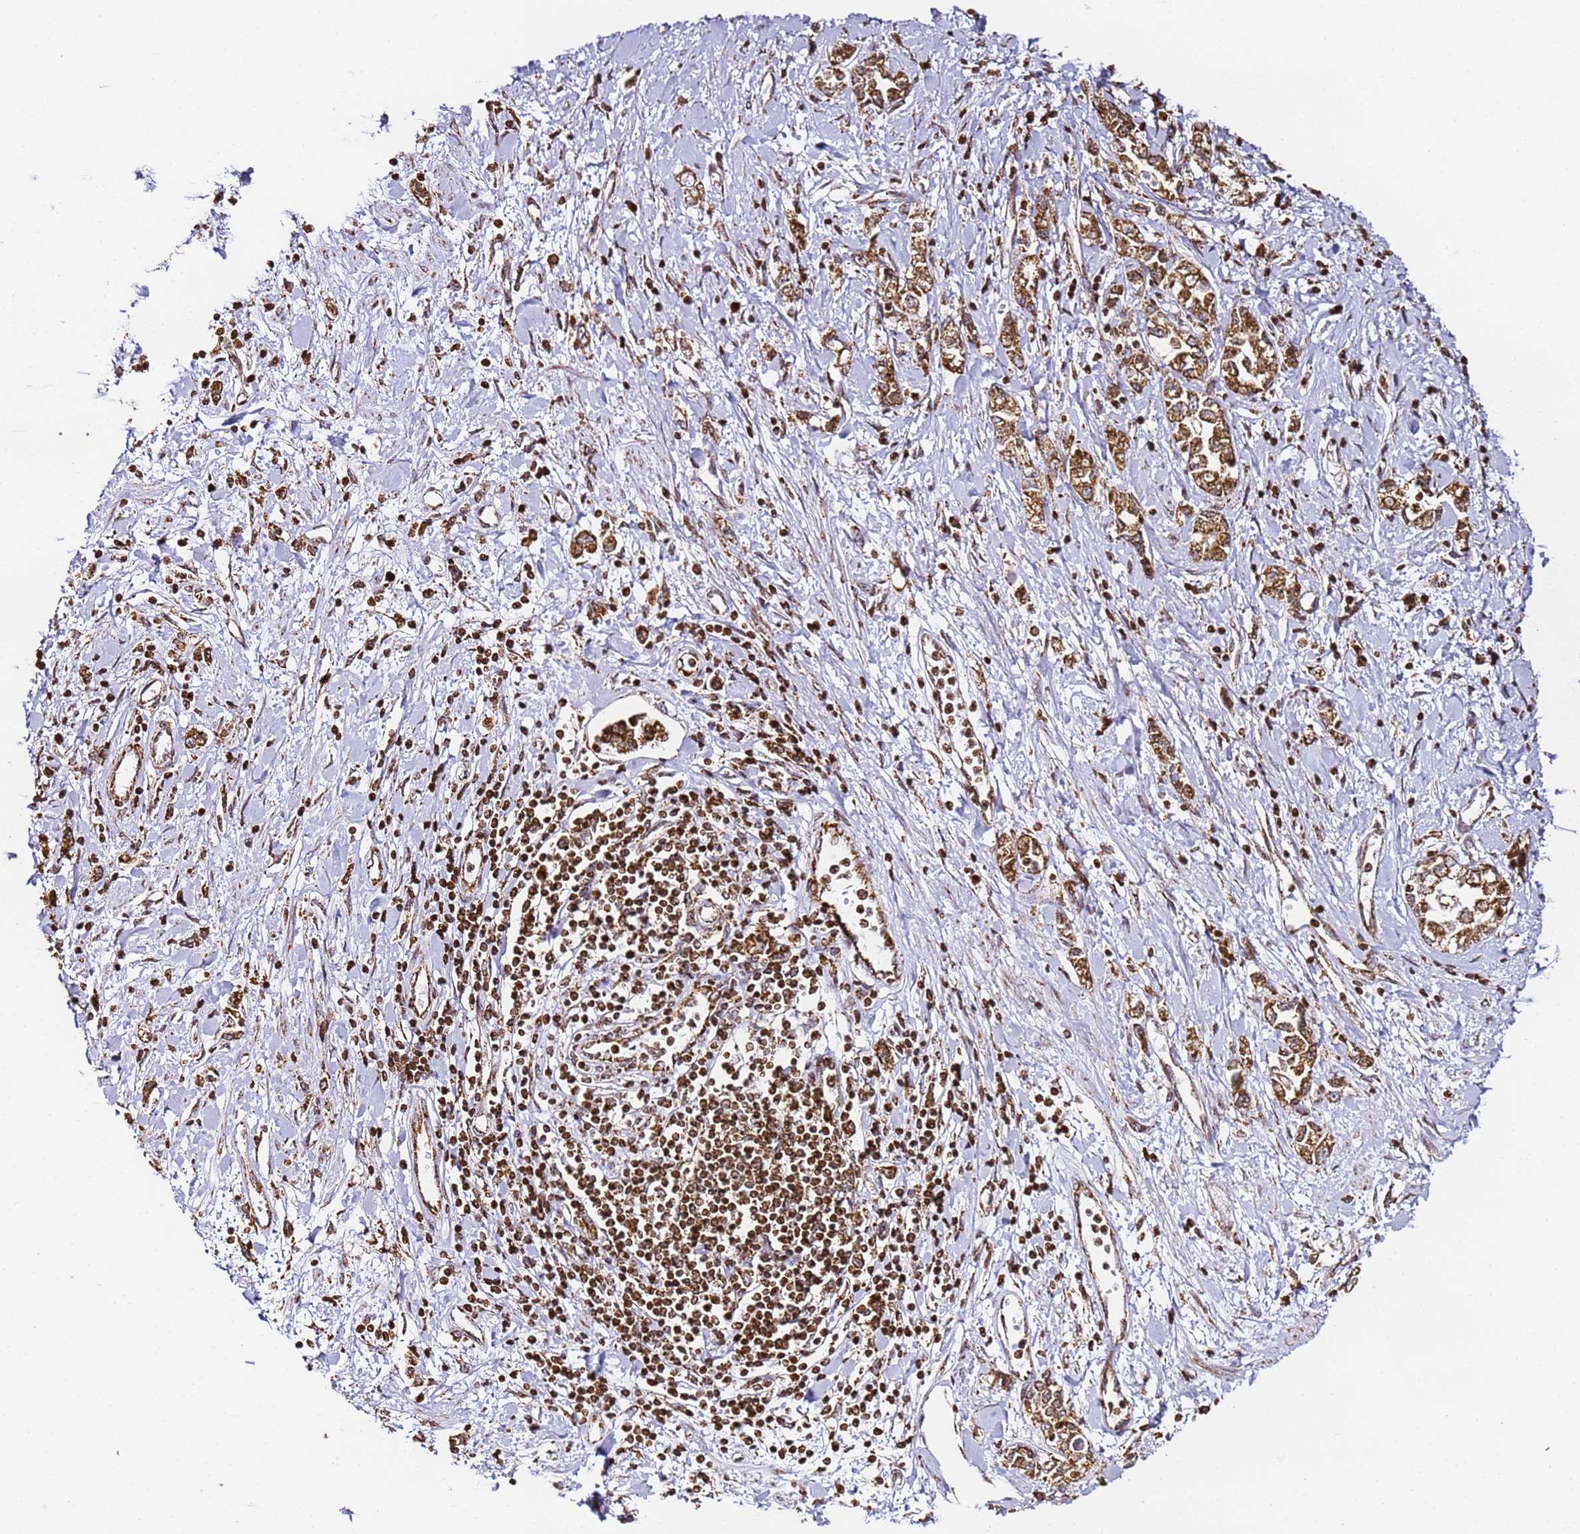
{"staining": {"intensity": "strong", "quantity": ">75%", "location": "cytoplasmic/membranous"}, "tissue": "stomach cancer", "cell_type": "Tumor cells", "image_type": "cancer", "snomed": [{"axis": "morphology", "description": "Adenocarcinoma, NOS"}, {"axis": "topography", "description": "Stomach"}], "caption": "IHC photomicrograph of neoplastic tissue: human stomach cancer stained using IHC demonstrates high levels of strong protein expression localized specifically in the cytoplasmic/membranous of tumor cells, appearing as a cytoplasmic/membranous brown color.", "gene": "HSPE1", "patient": {"sex": "female", "age": 76}}